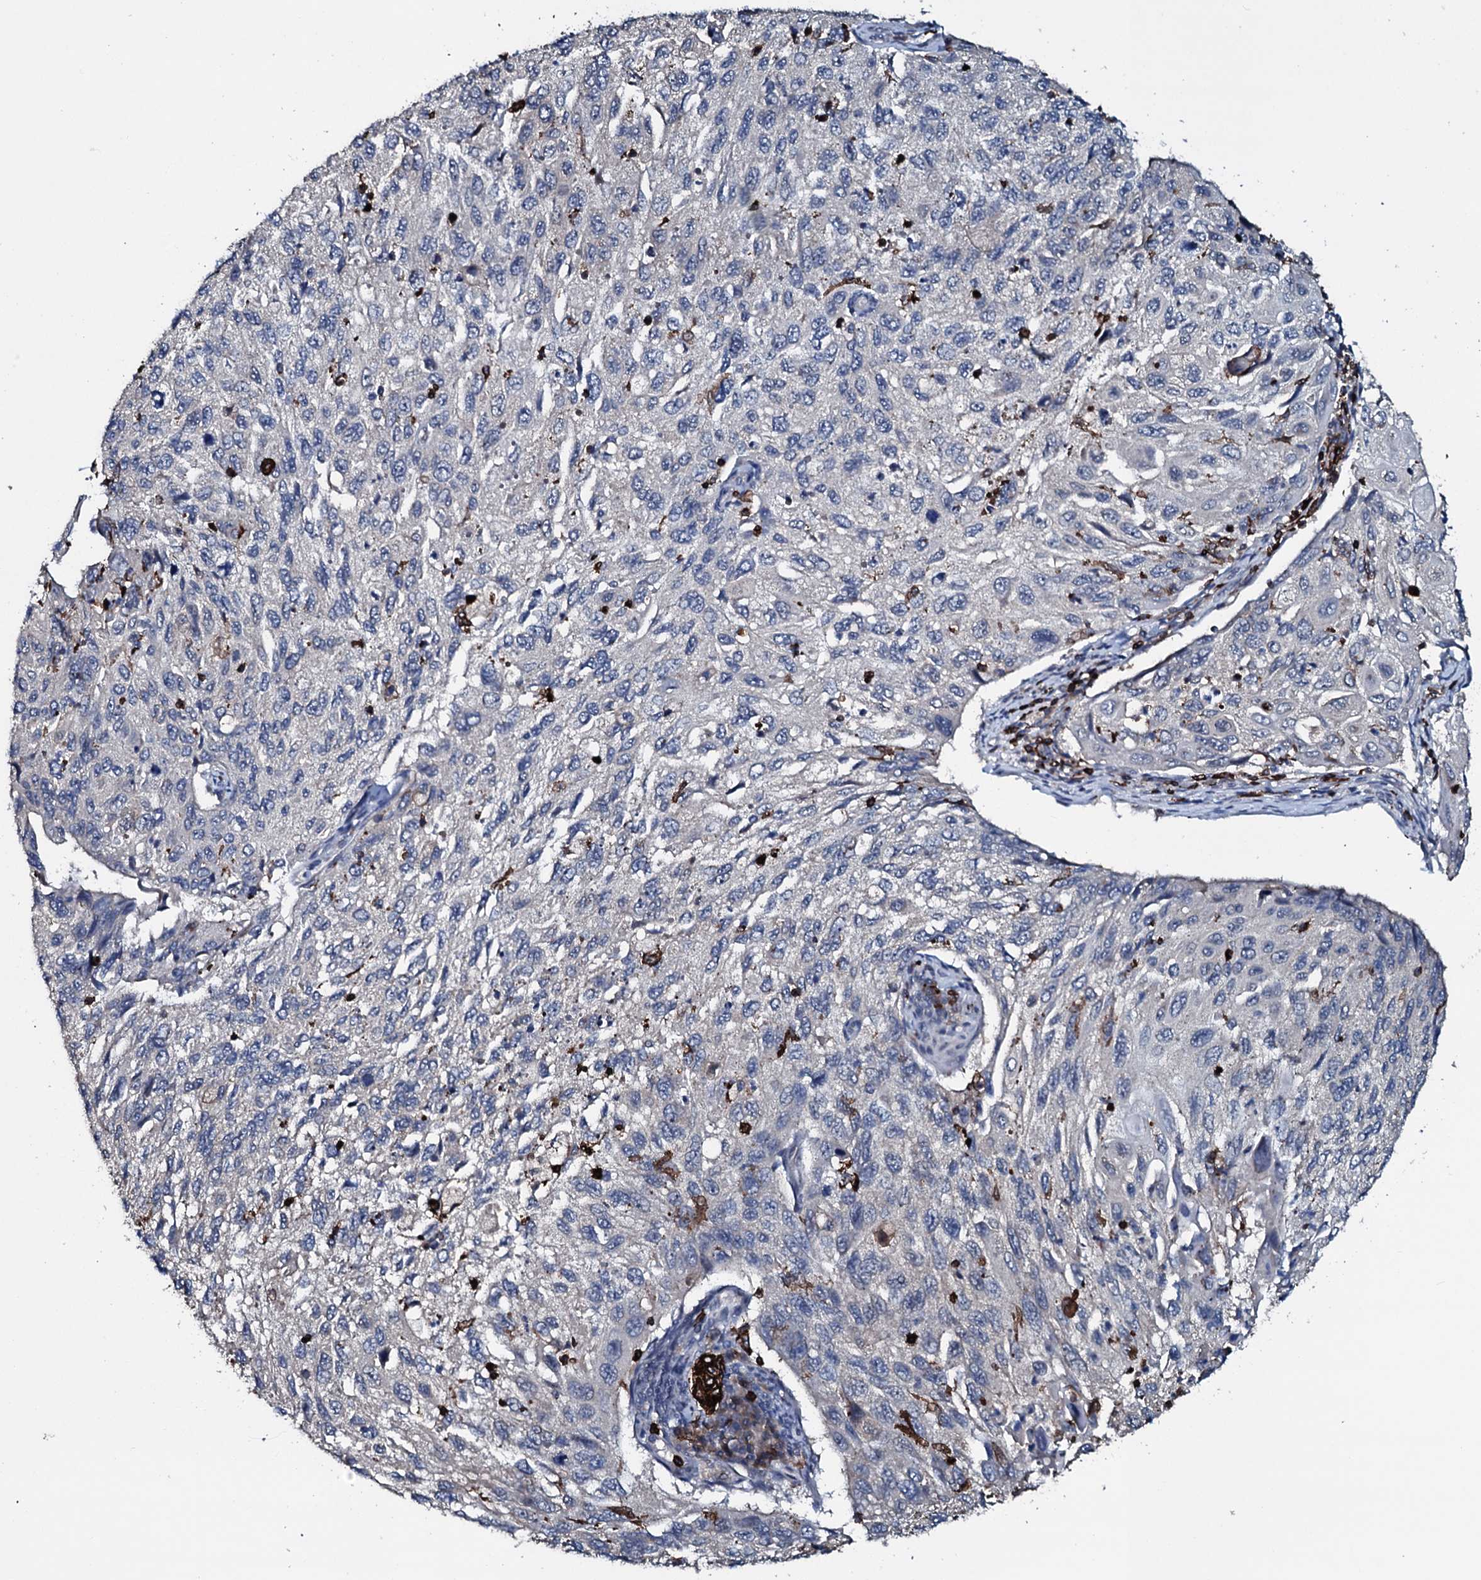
{"staining": {"intensity": "negative", "quantity": "none", "location": "none"}, "tissue": "cervical cancer", "cell_type": "Tumor cells", "image_type": "cancer", "snomed": [{"axis": "morphology", "description": "Squamous cell carcinoma, NOS"}, {"axis": "topography", "description": "Cervix"}], "caption": "An immunohistochemistry (IHC) image of squamous cell carcinoma (cervical) is shown. There is no staining in tumor cells of squamous cell carcinoma (cervical).", "gene": "OGFOD2", "patient": {"sex": "female", "age": 70}}